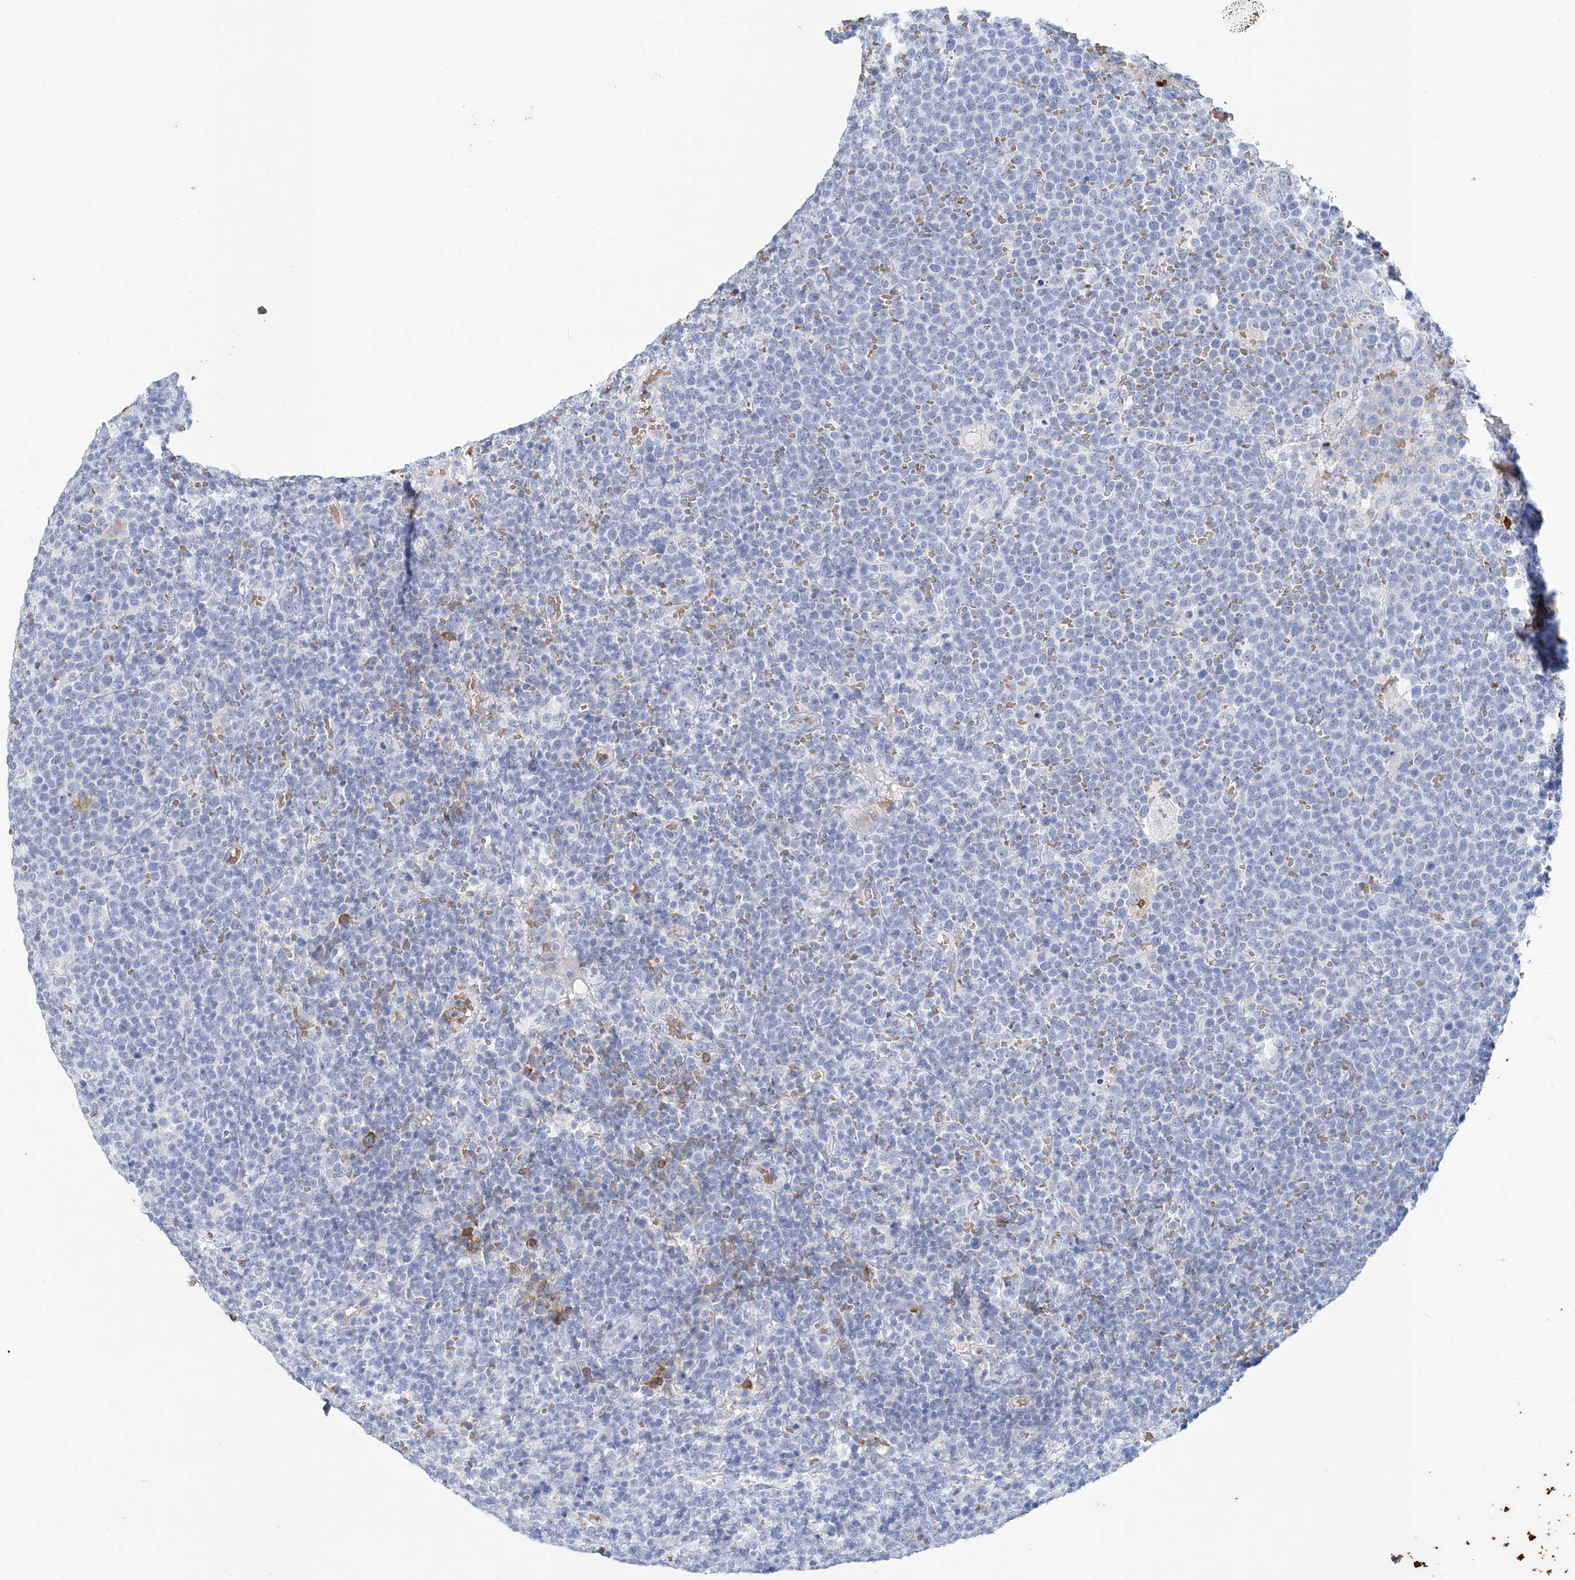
{"staining": {"intensity": "negative", "quantity": "none", "location": "none"}, "tissue": "lymphoma", "cell_type": "Tumor cells", "image_type": "cancer", "snomed": [{"axis": "morphology", "description": "Malignant lymphoma, non-Hodgkin's type, High grade"}, {"axis": "topography", "description": "Lymph node"}], "caption": "Tumor cells show no significant protein expression in lymphoma.", "gene": "HBD", "patient": {"sex": "male", "age": 61}}